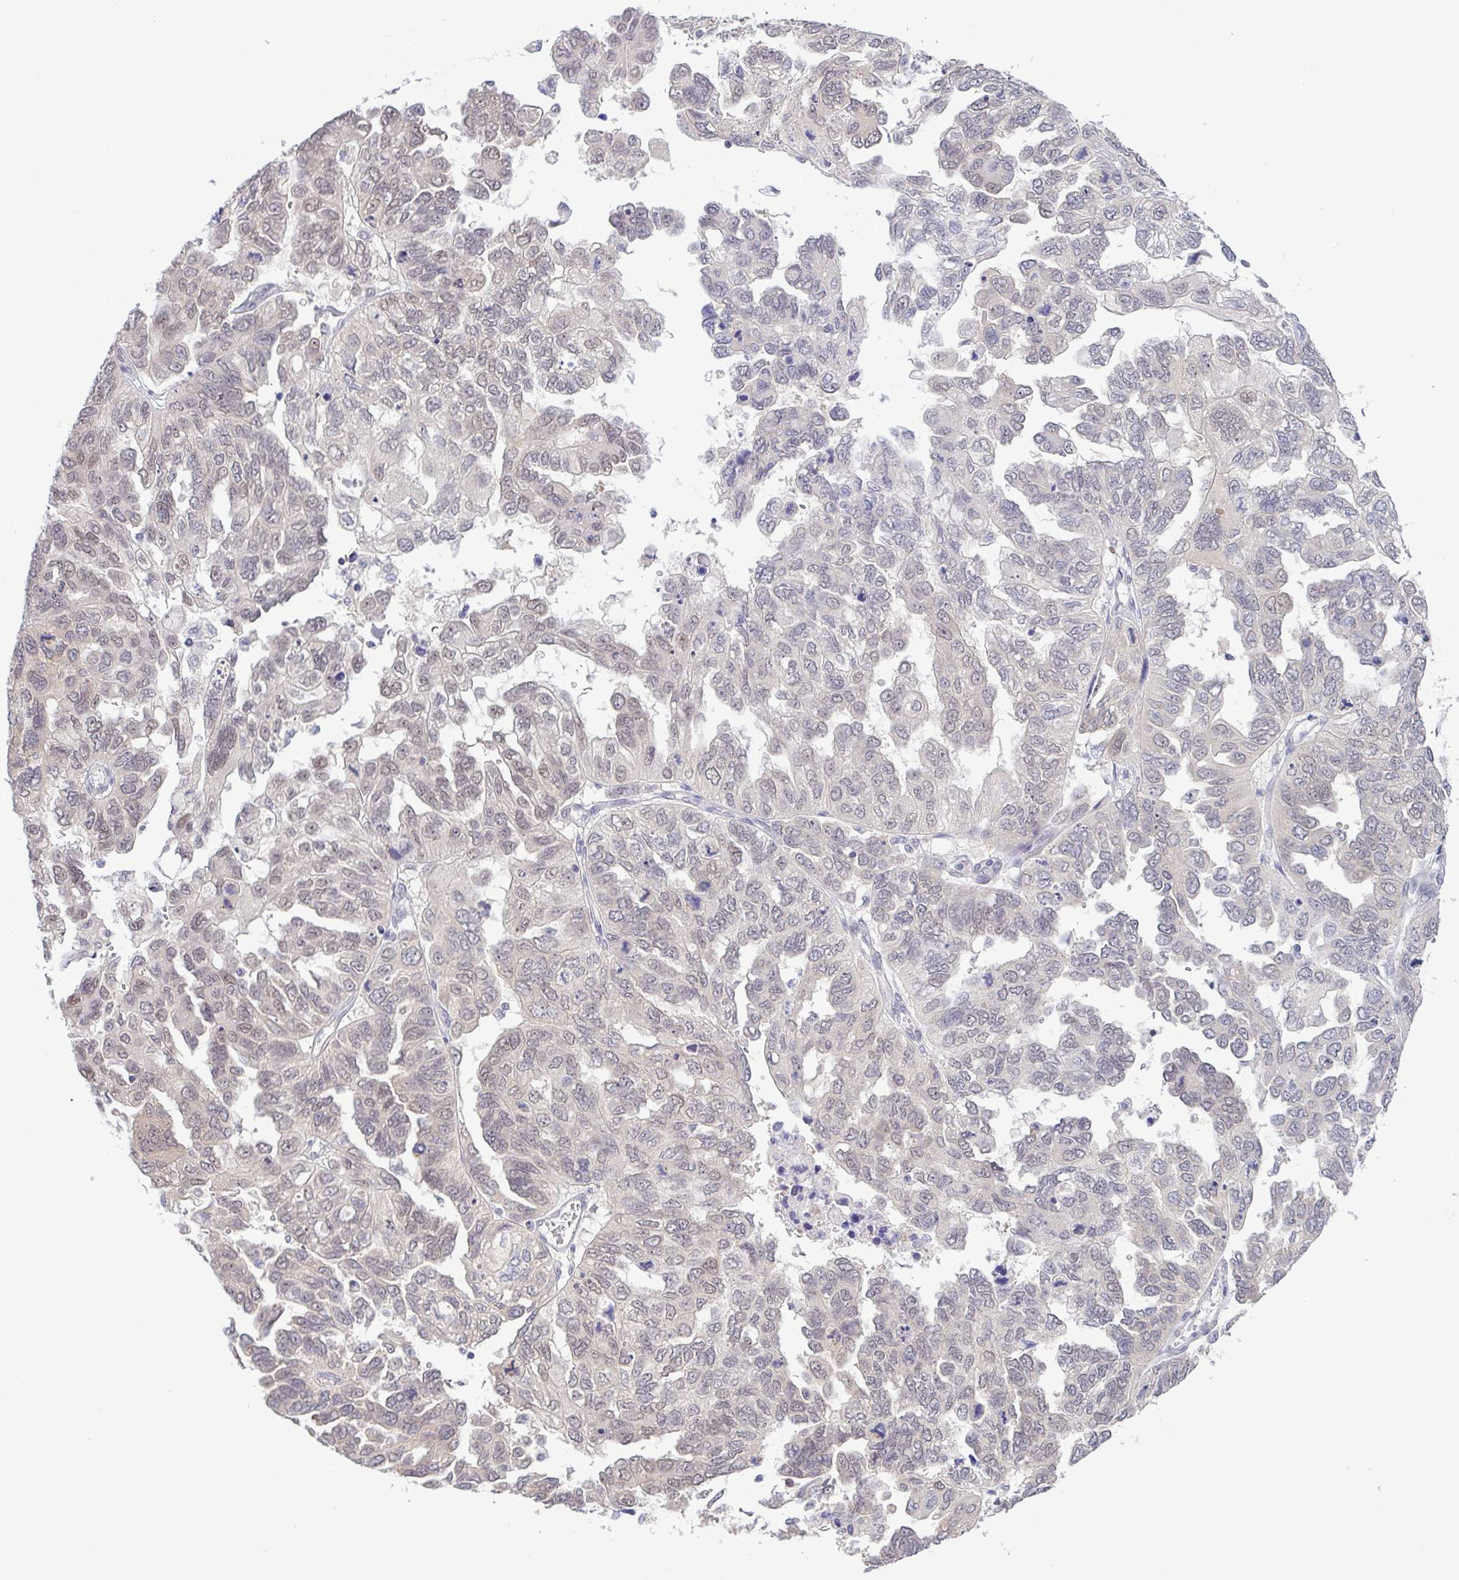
{"staining": {"intensity": "weak", "quantity": "25%-75%", "location": "nuclear"}, "tissue": "ovarian cancer", "cell_type": "Tumor cells", "image_type": "cancer", "snomed": [{"axis": "morphology", "description": "Cystadenocarcinoma, serous, NOS"}, {"axis": "topography", "description": "Ovary"}], "caption": "A brown stain labels weak nuclear expression of a protein in serous cystadenocarcinoma (ovarian) tumor cells.", "gene": "HYPK", "patient": {"sex": "female", "age": 53}}